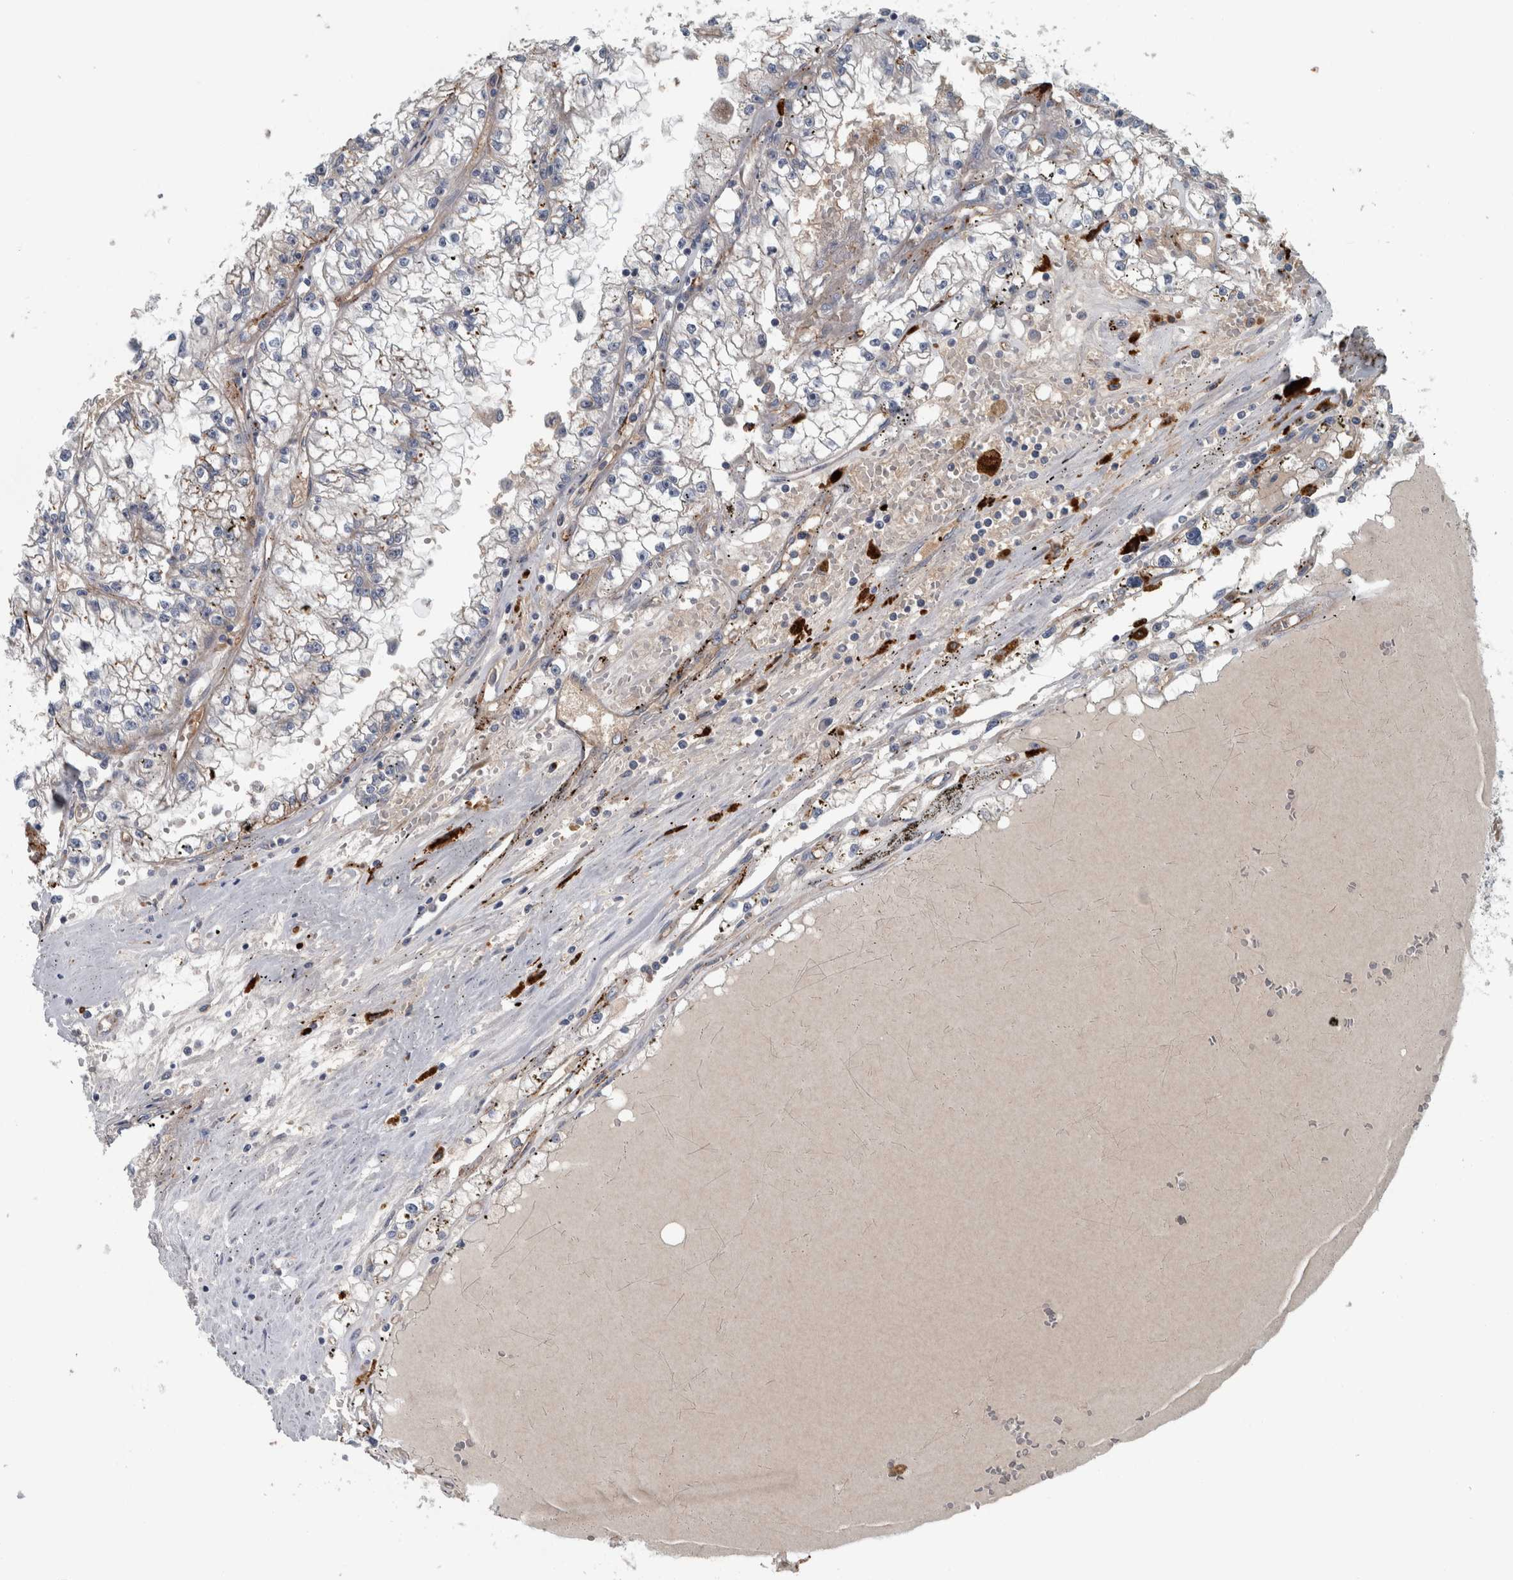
{"staining": {"intensity": "strong", "quantity": "<25%", "location": "cytoplasmic/membranous"}, "tissue": "renal cancer", "cell_type": "Tumor cells", "image_type": "cancer", "snomed": [{"axis": "morphology", "description": "Adenocarcinoma, NOS"}, {"axis": "topography", "description": "Kidney"}], "caption": "Immunohistochemistry (IHC) of human renal cancer (adenocarcinoma) reveals medium levels of strong cytoplasmic/membranous expression in approximately <25% of tumor cells.", "gene": "GLT8D2", "patient": {"sex": "male", "age": 56}}